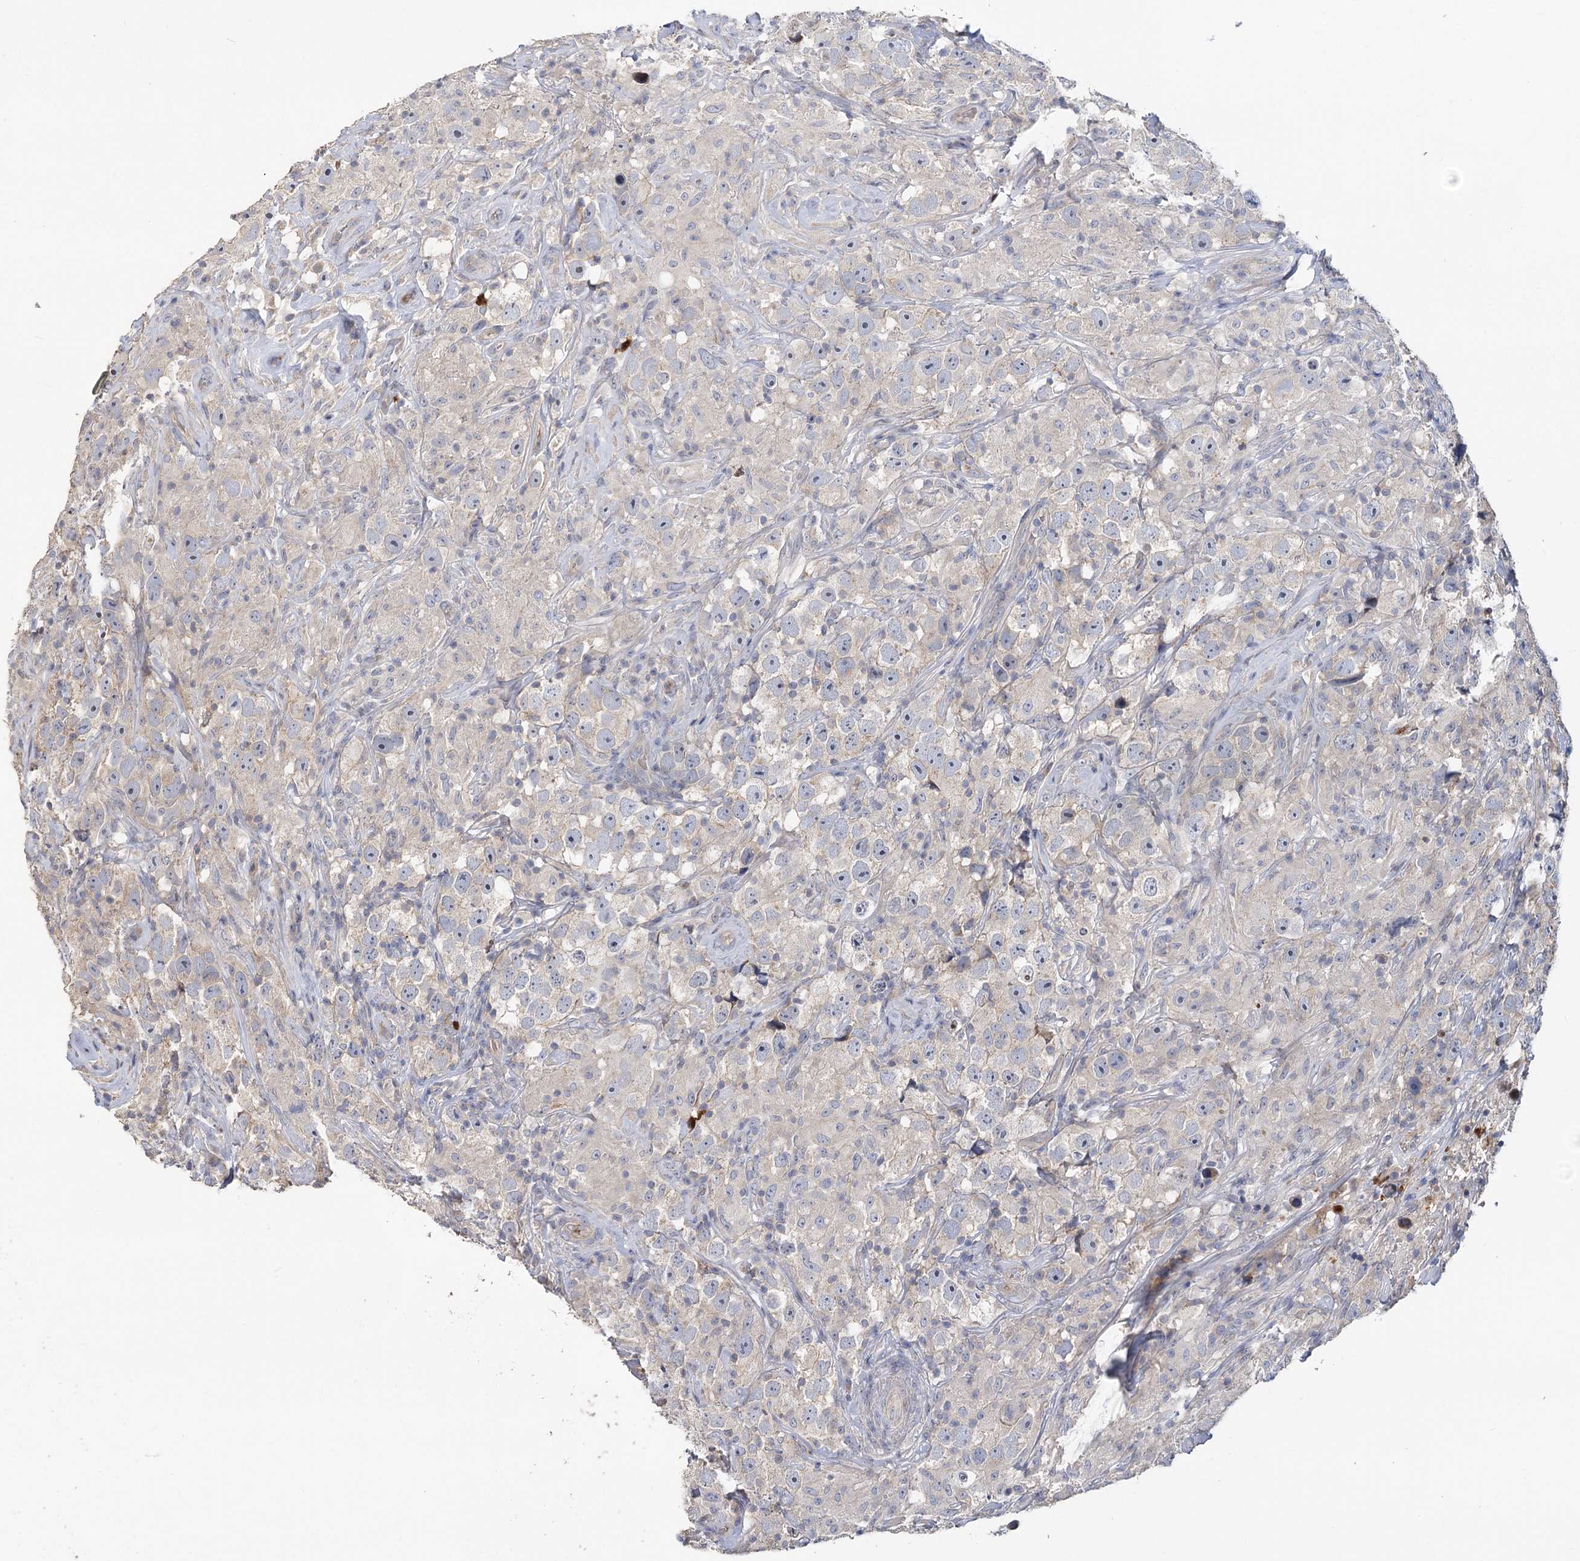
{"staining": {"intensity": "negative", "quantity": "none", "location": "none"}, "tissue": "testis cancer", "cell_type": "Tumor cells", "image_type": "cancer", "snomed": [{"axis": "morphology", "description": "Seminoma, NOS"}, {"axis": "topography", "description": "Testis"}], "caption": "Histopathology image shows no protein staining in tumor cells of testis cancer (seminoma) tissue. Brightfield microscopy of IHC stained with DAB (3,3'-diaminobenzidine) (brown) and hematoxylin (blue), captured at high magnification.", "gene": "EPB41L5", "patient": {"sex": "male", "age": 49}}